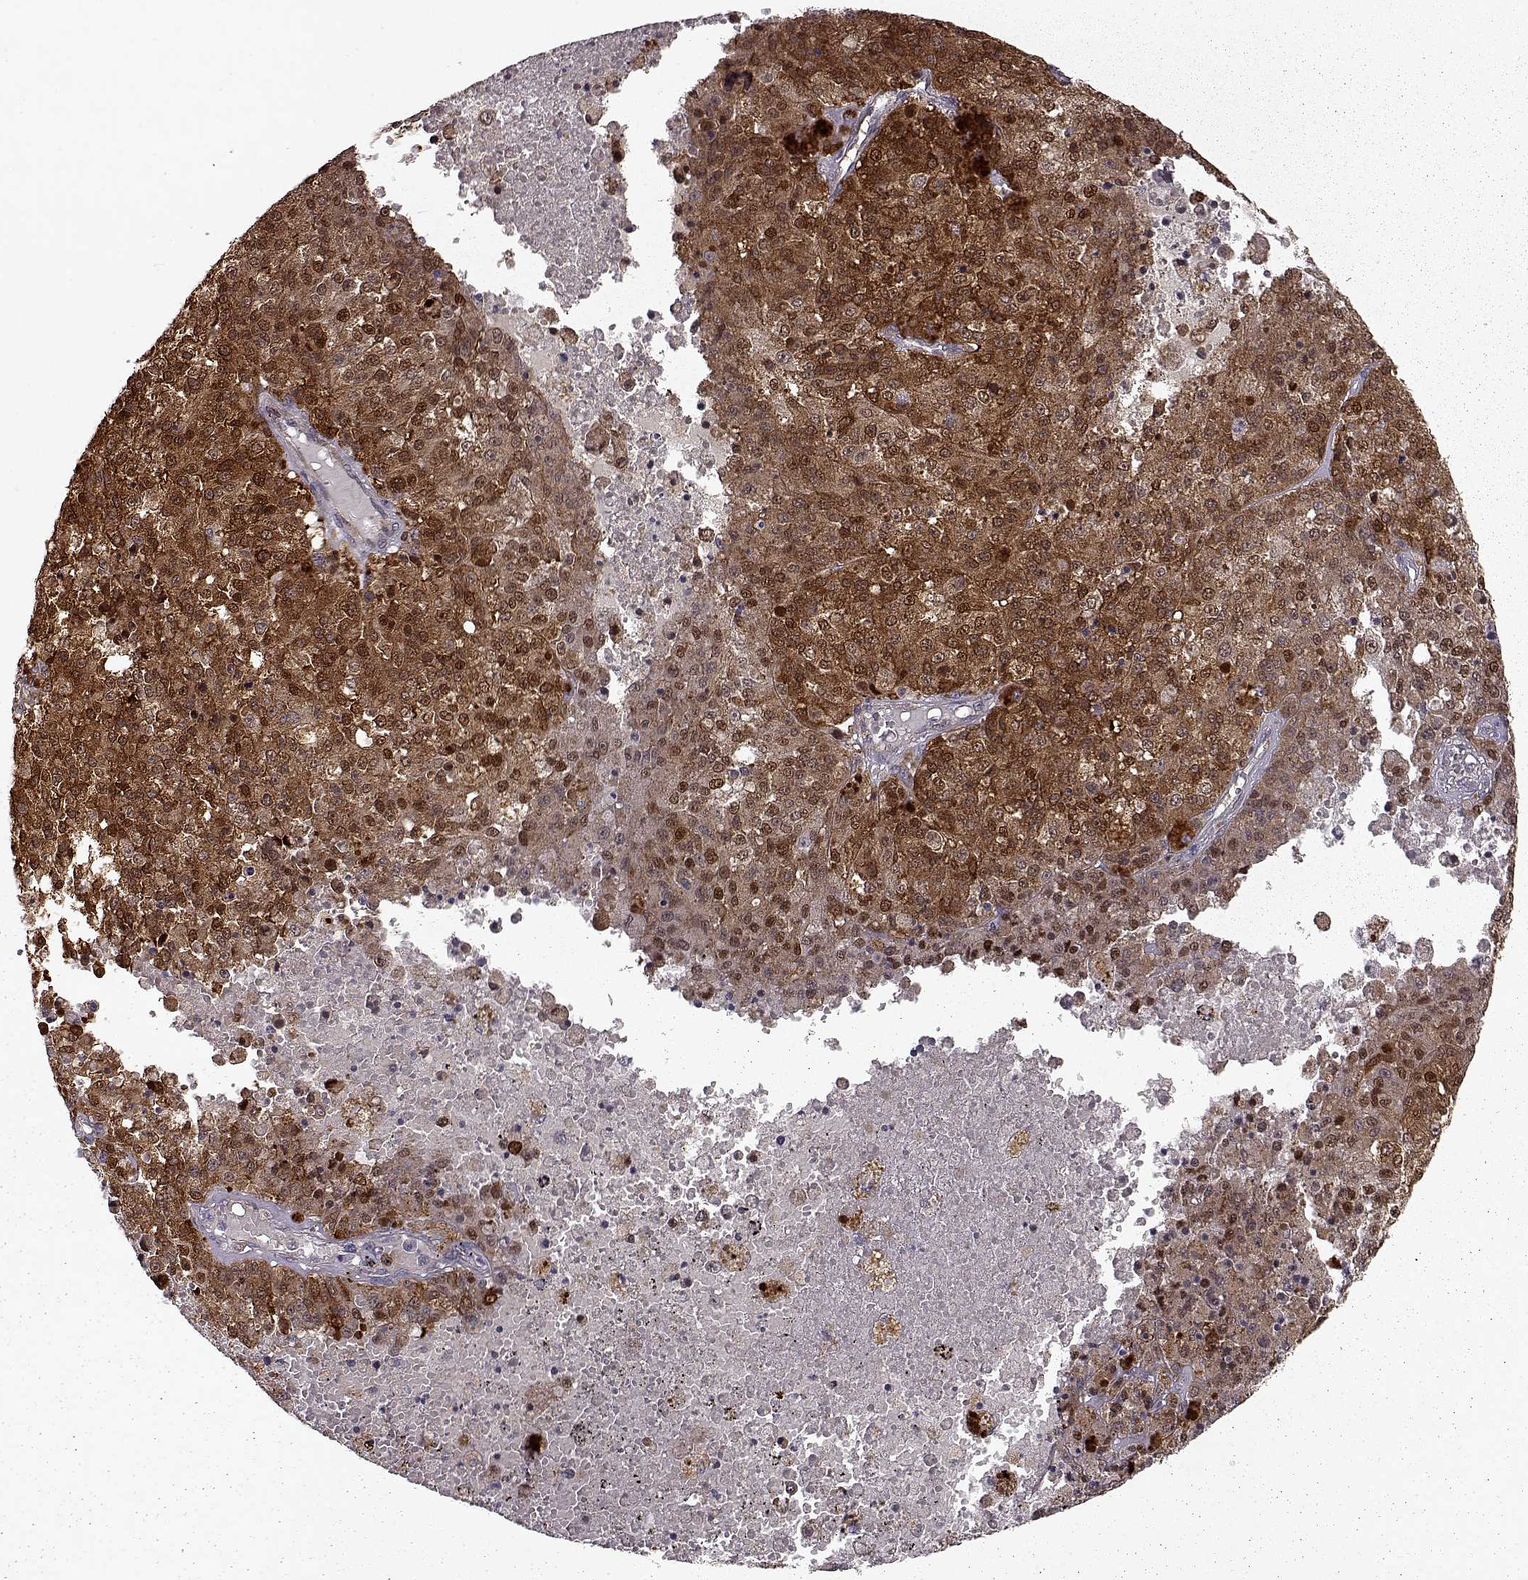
{"staining": {"intensity": "strong", "quantity": ">75%", "location": "cytoplasmic/membranous"}, "tissue": "melanoma", "cell_type": "Tumor cells", "image_type": "cancer", "snomed": [{"axis": "morphology", "description": "Malignant melanoma, Metastatic site"}, {"axis": "topography", "description": "Lymph node"}], "caption": "Brown immunohistochemical staining in melanoma exhibits strong cytoplasmic/membranous positivity in approximately >75% of tumor cells.", "gene": "RANBP1", "patient": {"sex": "female", "age": 64}}